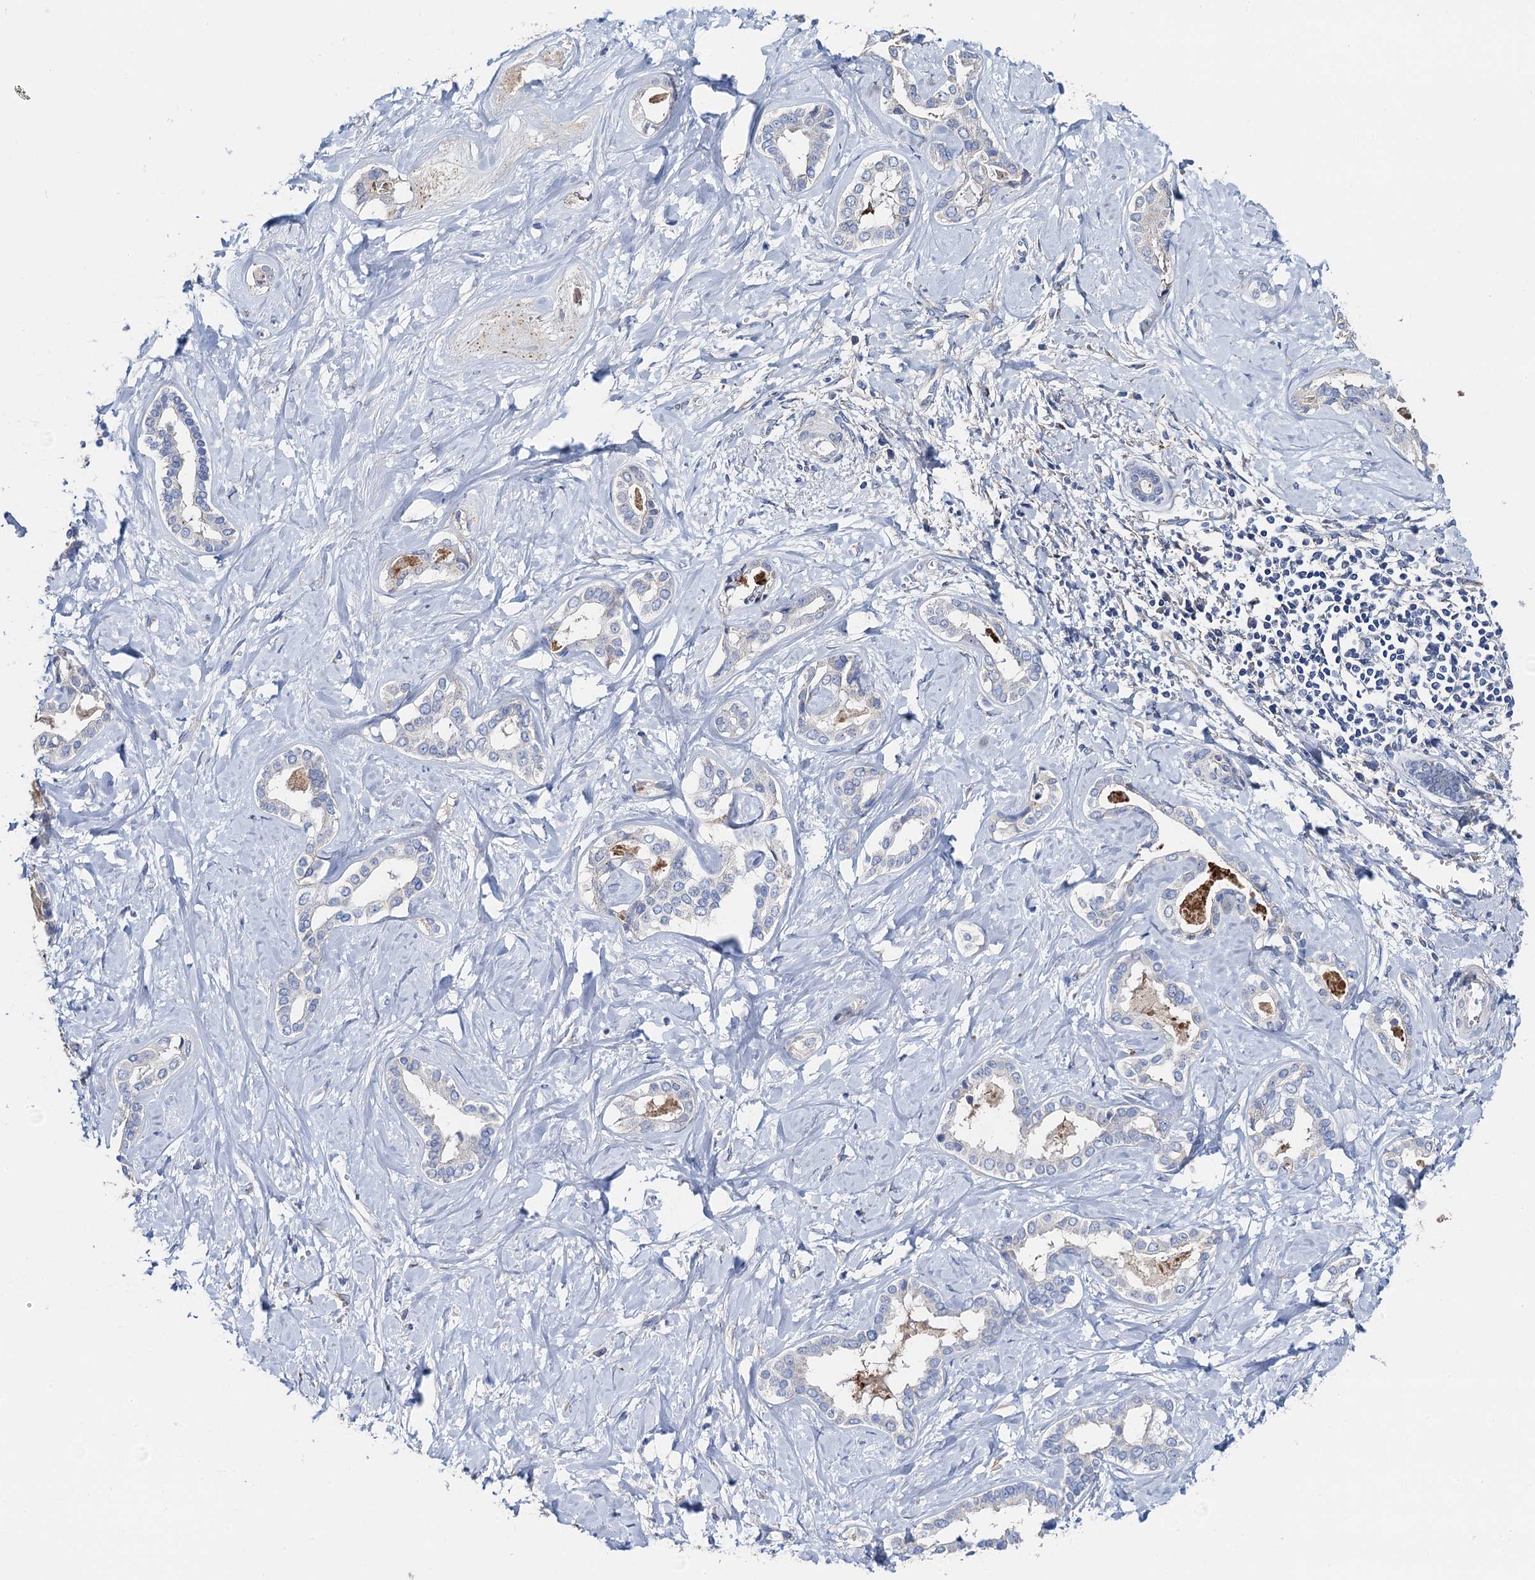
{"staining": {"intensity": "negative", "quantity": "none", "location": "none"}, "tissue": "liver cancer", "cell_type": "Tumor cells", "image_type": "cancer", "snomed": [{"axis": "morphology", "description": "Cholangiocarcinoma"}, {"axis": "topography", "description": "Liver"}], "caption": "There is no significant staining in tumor cells of cholangiocarcinoma (liver). Nuclei are stained in blue.", "gene": "FREM3", "patient": {"sex": "female", "age": 77}}